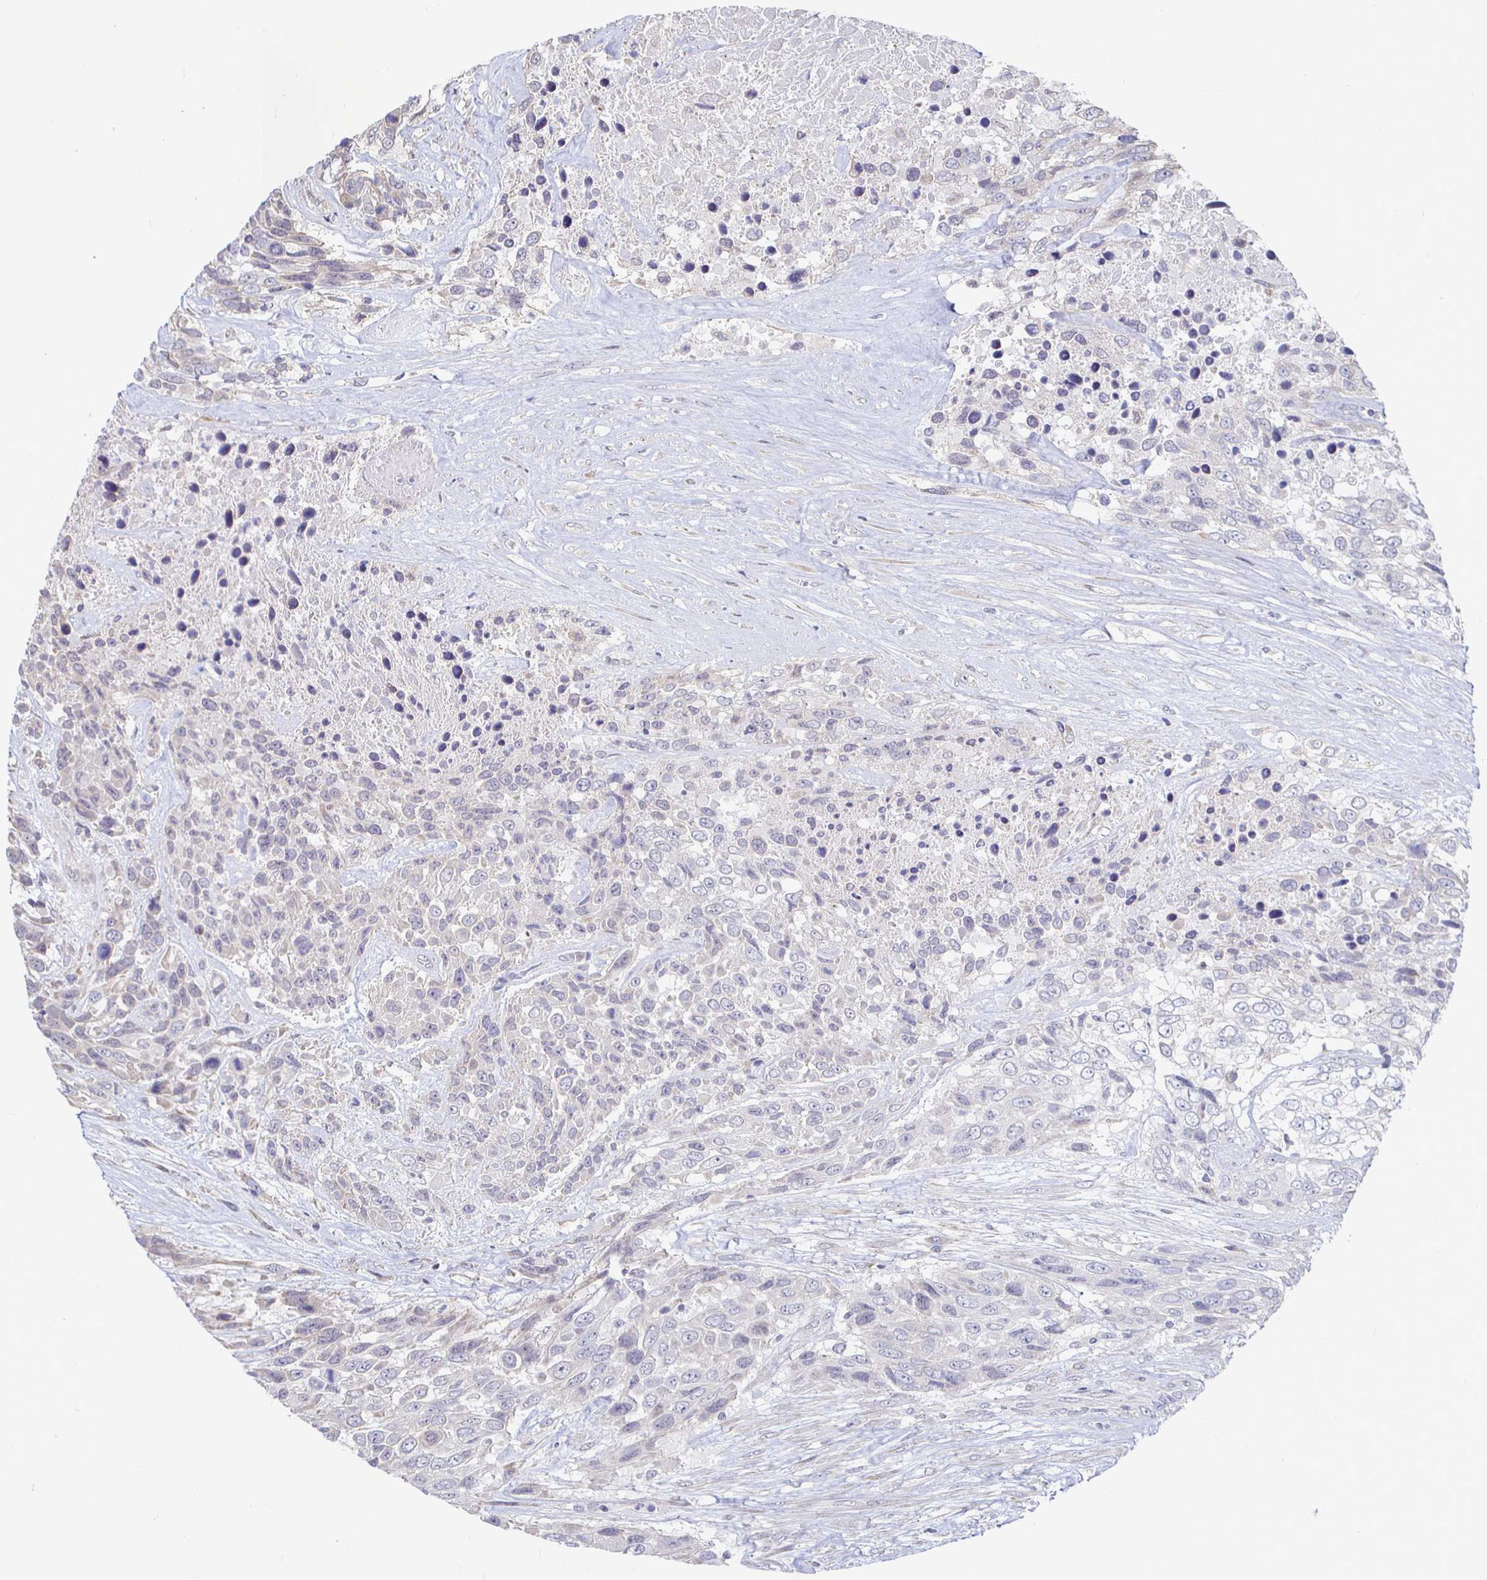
{"staining": {"intensity": "negative", "quantity": "none", "location": "none"}, "tissue": "urothelial cancer", "cell_type": "Tumor cells", "image_type": "cancer", "snomed": [{"axis": "morphology", "description": "Urothelial carcinoma, High grade"}, {"axis": "topography", "description": "Urinary bladder"}], "caption": "Tumor cells are negative for protein expression in human urothelial carcinoma (high-grade). (DAB immunohistochemistry, high magnification).", "gene": "CAPN11", "patient": {"sex": "female", "age": 70}}